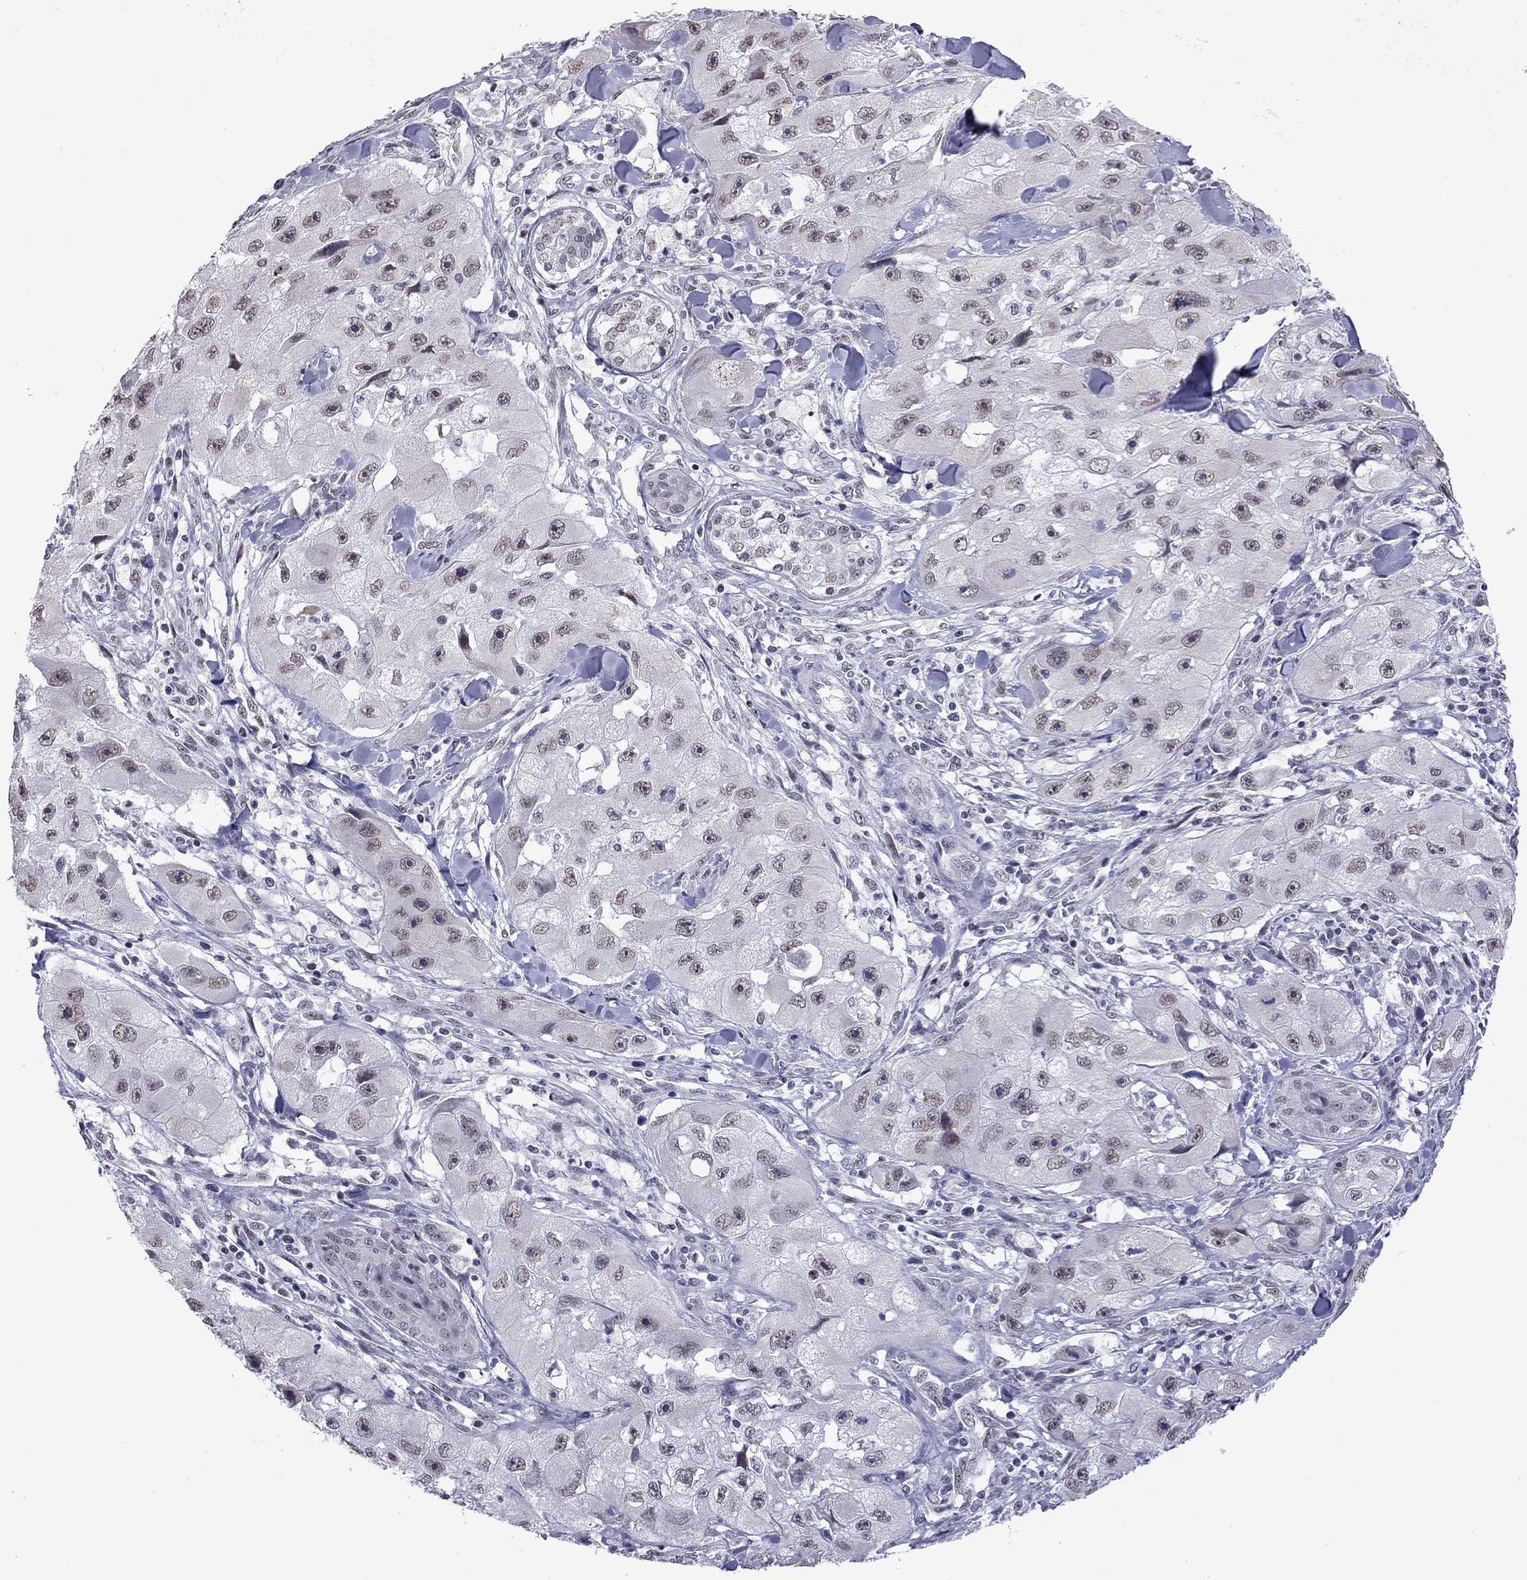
{"staining": {"intensity": "weak", "quantity": "<25%", "location": "nuclear"}, "tissue": "skin cancer", "cell_type": "Tumor cells", "image_type": "cancer", "snomed": [{"axis": "morphology", "description": "Squamous cell carcinoma, NOS"}, {"axis": "topography", "description": "Skin"}, {"axis": "topography", "description": "Subcutis"}], "caption": "The immunohistochemistry micrograph has no significant expression in tumor cells of skin squamous cell carcinoma tissue.", "gene": "PPP1R3A", "patient": {"sex": "male", "age": 73}}